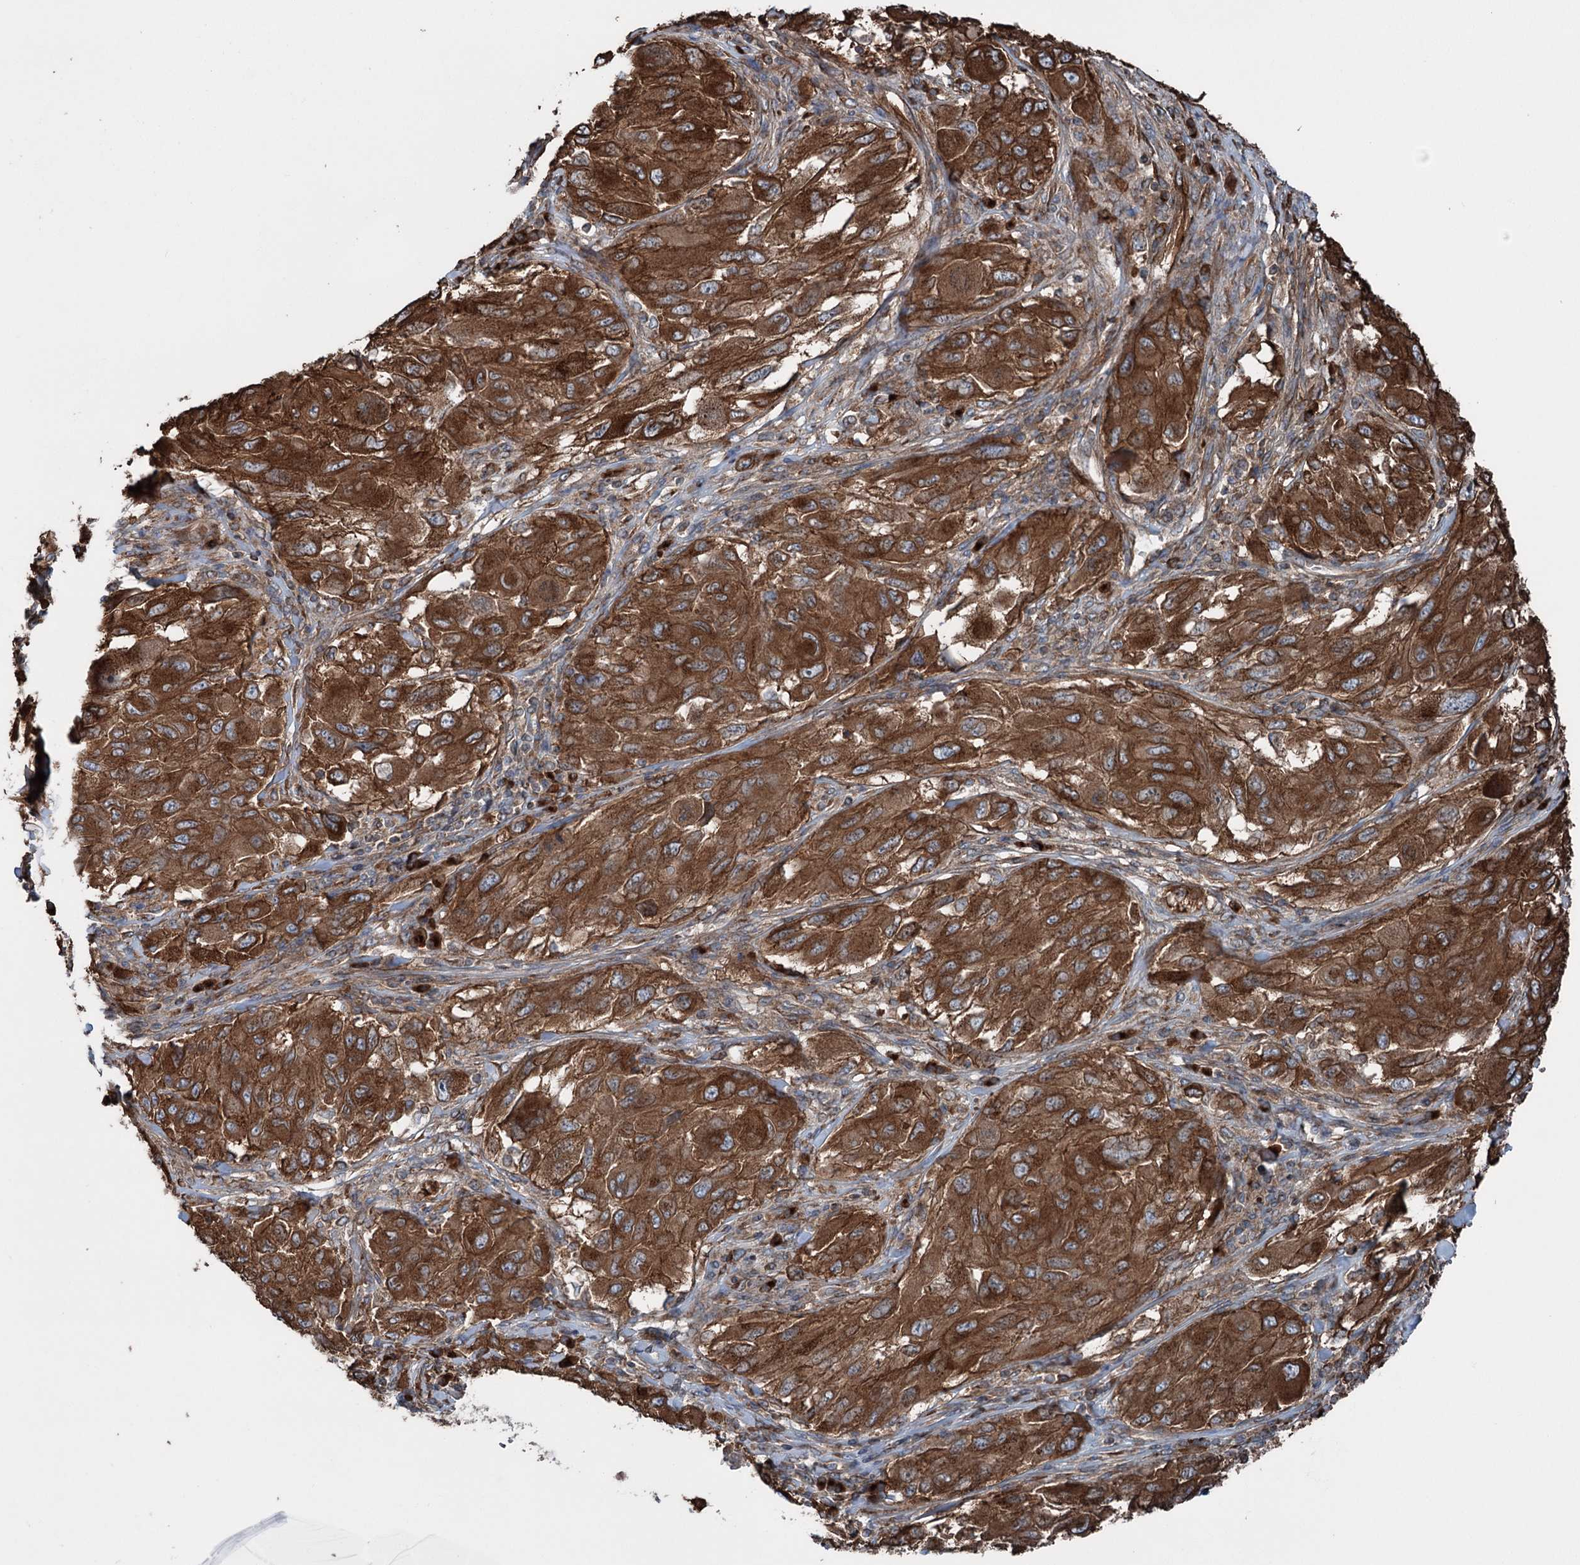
{"staining": {"intensity": "strong", "quantity": ">75%", "location": "cytoplasmic/membranous"}, "tissue": "melanoma", "cell_type": "Tumor cells", "image_type": "cancer", "snomed": [{"axis": "morphology", "description": "Malignant melanoma, NOS"}, {"axis": "topography", "description": "Skin"}], "caption": "Melanoma stained with DAB (3,3'-diaminobenzidine) IHC exhibits high levels of strong cytoplasmic/membranous positivity in approximately >75% of tumor cells.", "gene": "CALCOCO1", "patient": {"sex": "female", "age": 91}}